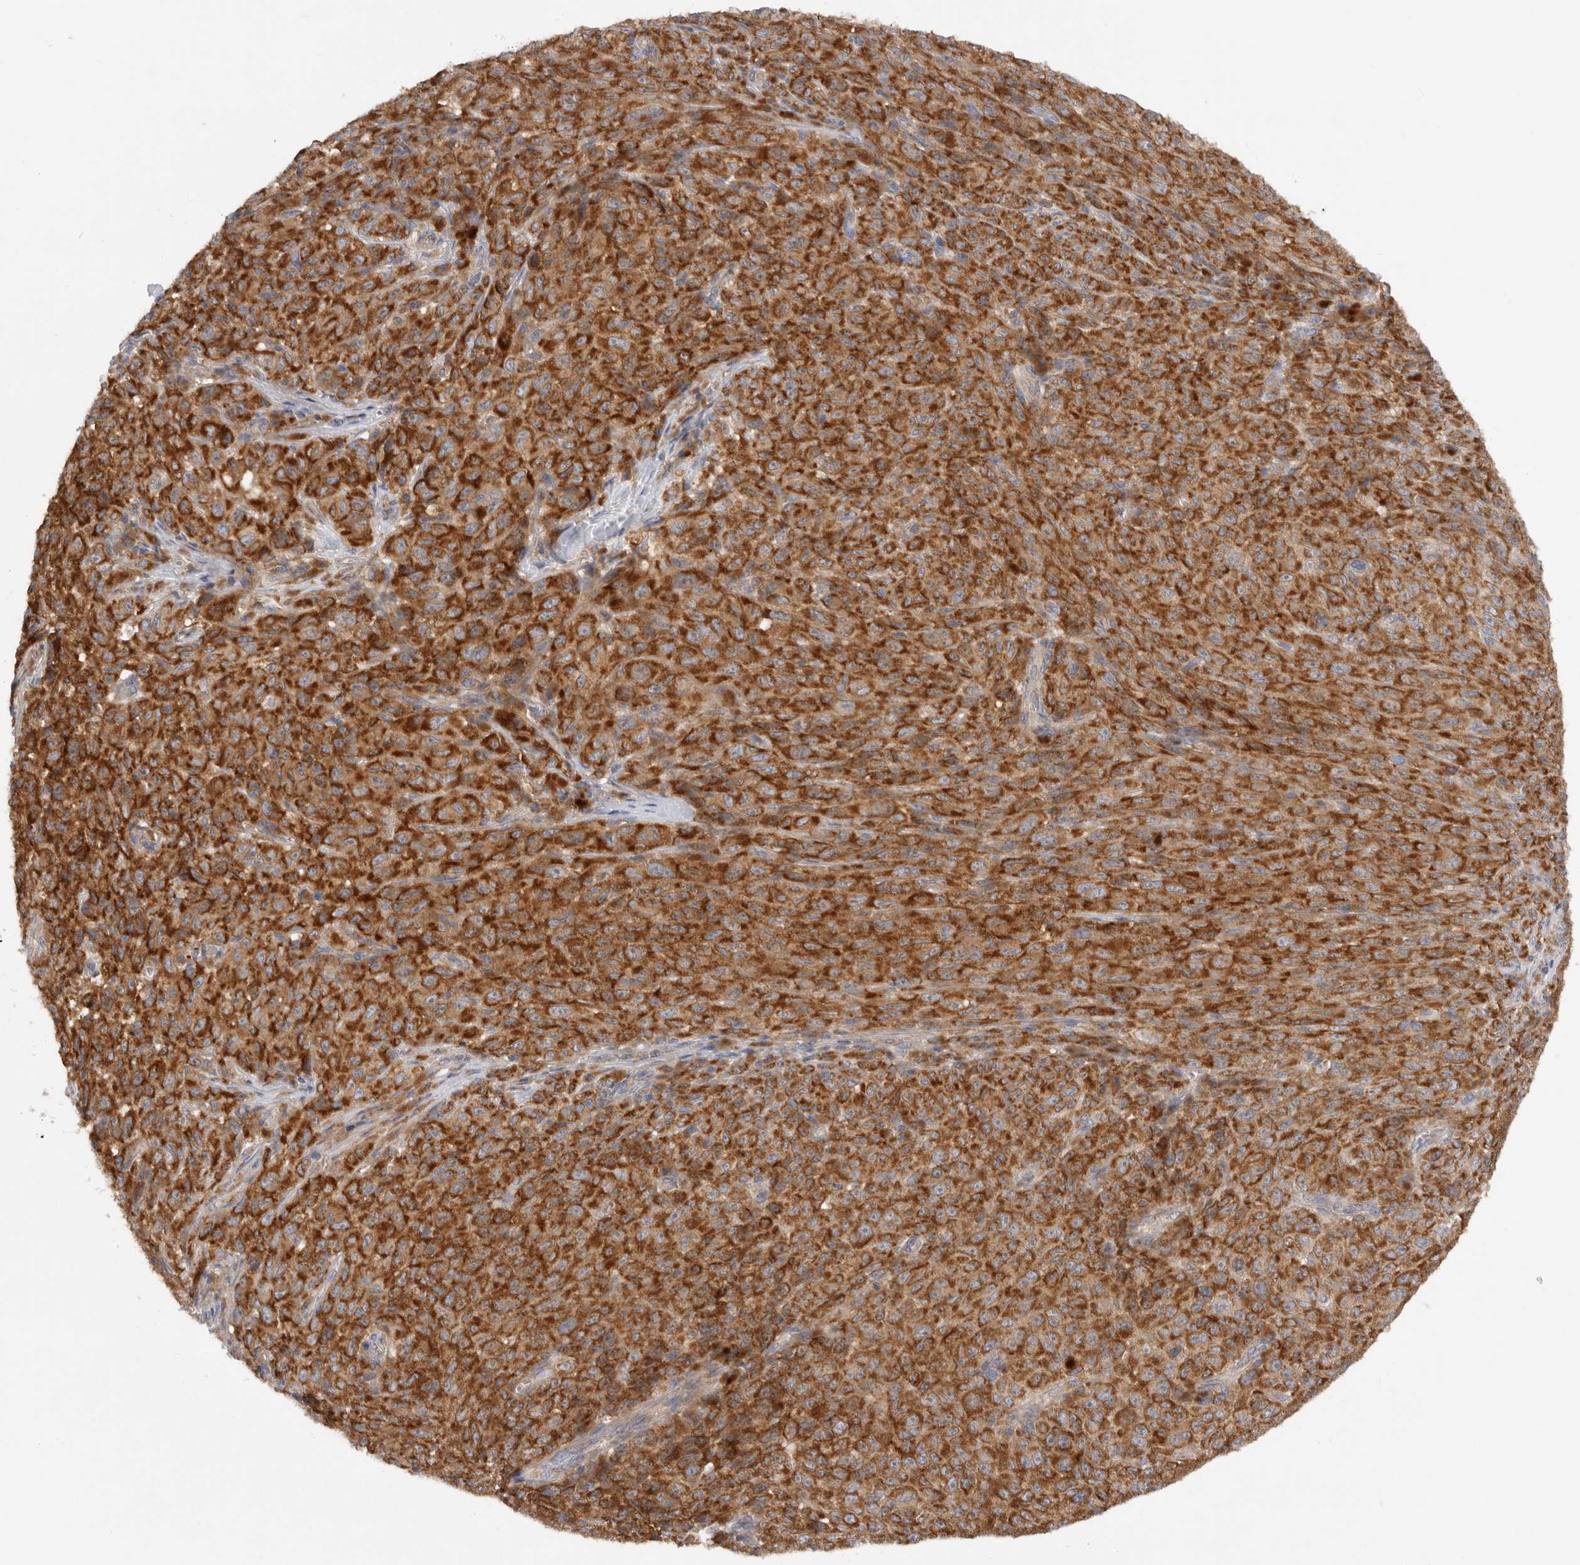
{"staining": {"intensity": "strong", "quantity": ">75%", "location": "cytoplasmic/membranous"}, "tissue": "melanoma", "cell_type": "Tumor cells", "image_type": "cancer", "snomed": [{"axis": "morphology", "description": "Malignant melanoma, NOS"}, {"axis": "topography", "description": "Skin"}], "caption": "Immunohistochemistry (IHC) photomicrograph of melanoma stained for a protein (brown), which shows high levels of strong cytoplasmic/membranous positivity in about >75% of tumor cells.", "gene": "MTFR1L", "patient": {"sex": "female", "age": 82}}